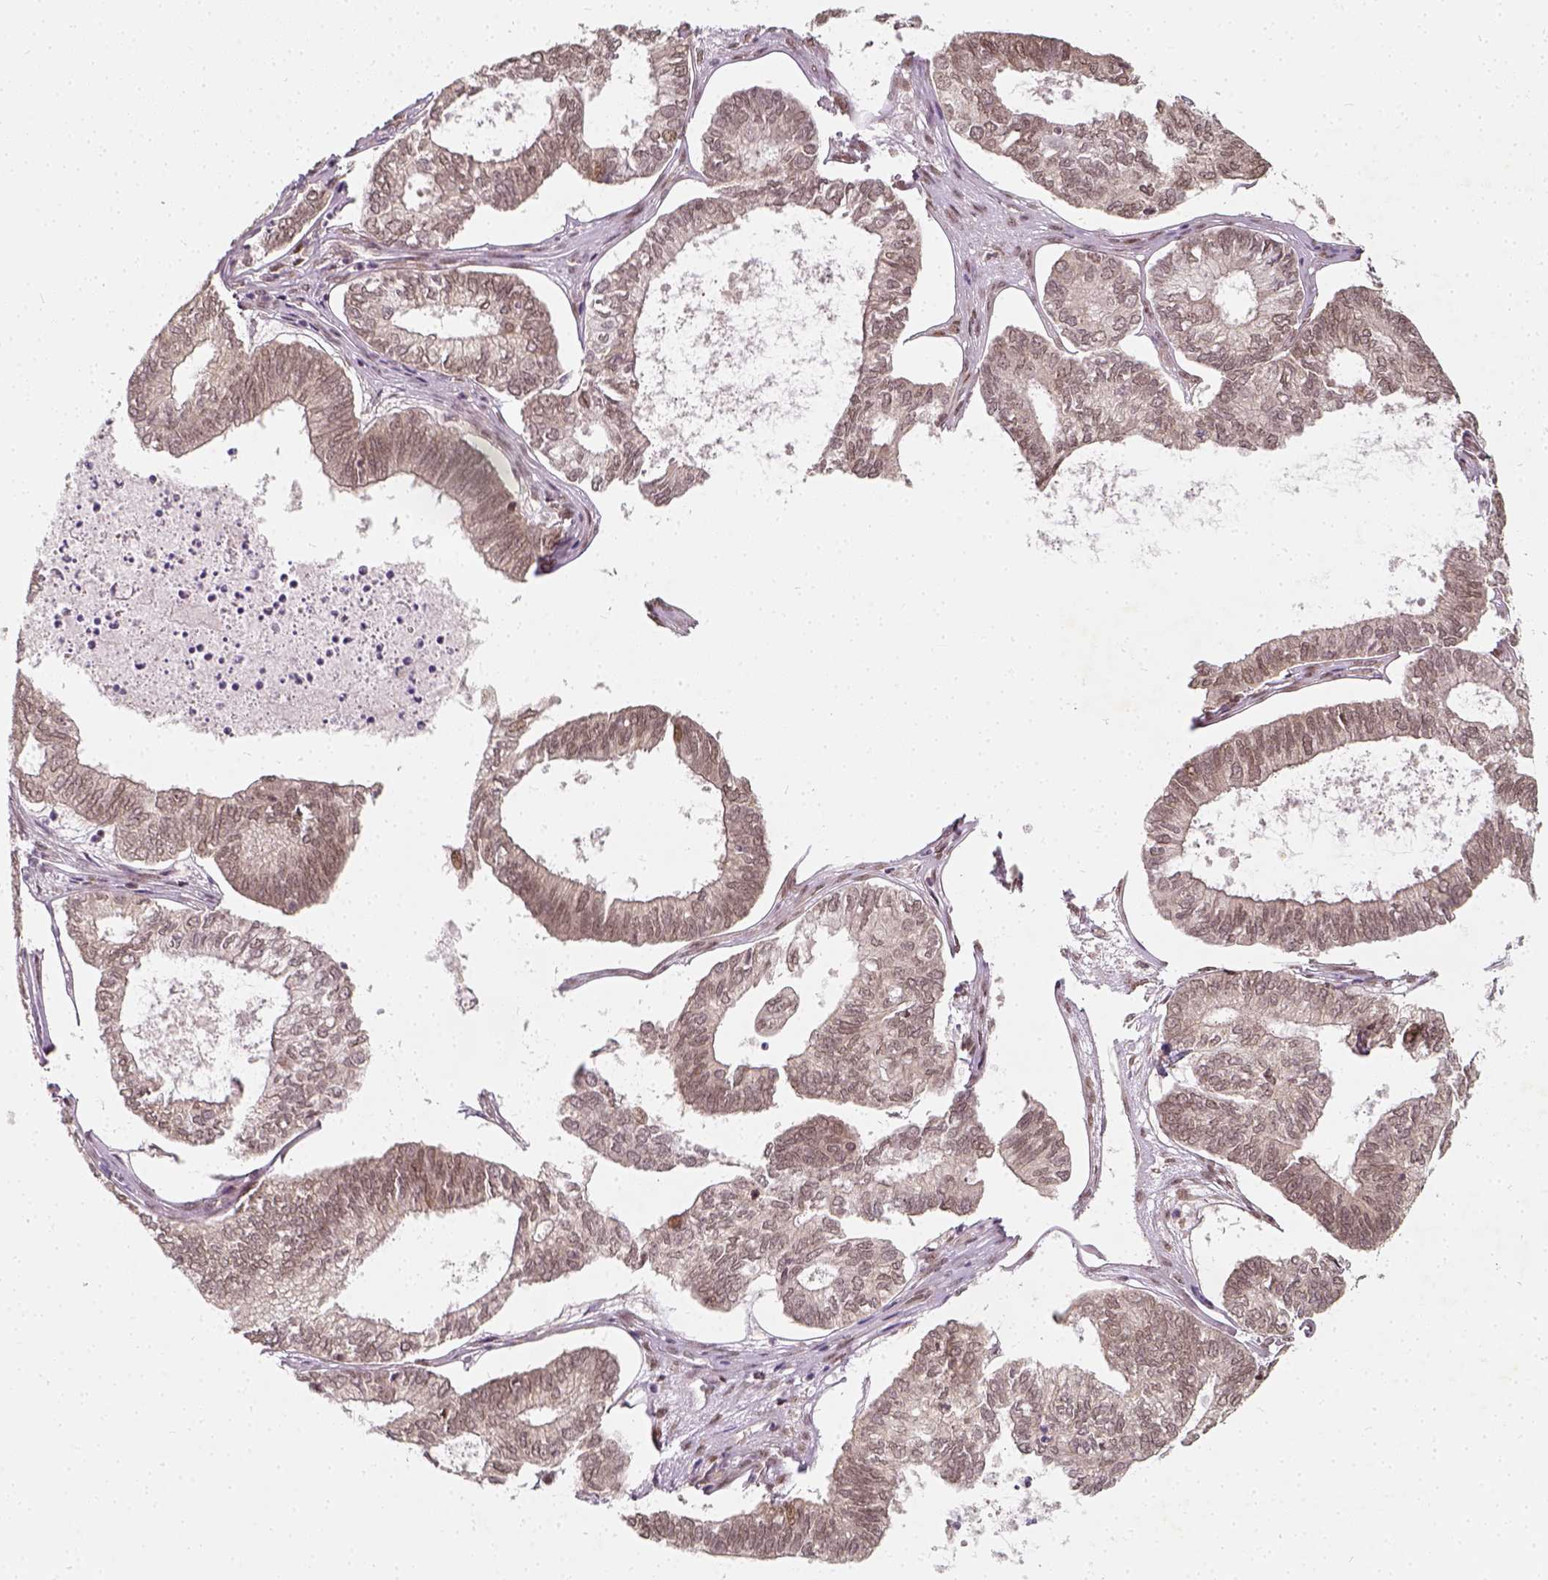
{"staining": {"intensity": "weak", "quantity": "<25%", "location": "nuclear"}, "tissue": "ovarian cancer", "cell_type": "Tumor cells", "image_type": "cancer", "snomed": [{"axis": "morphology", "description": "Carcinoma, endometroid"}, {"axis": "topography", "description": "Ovary"}], "caption": "Human endometroid carcinoma (ovarian) stained for a protein using immunohistochemistry (IHC) reveals no positivity in tumor cells.", "gene": "ZMAT3", "patient": {"sex": "female", "age": 64}}